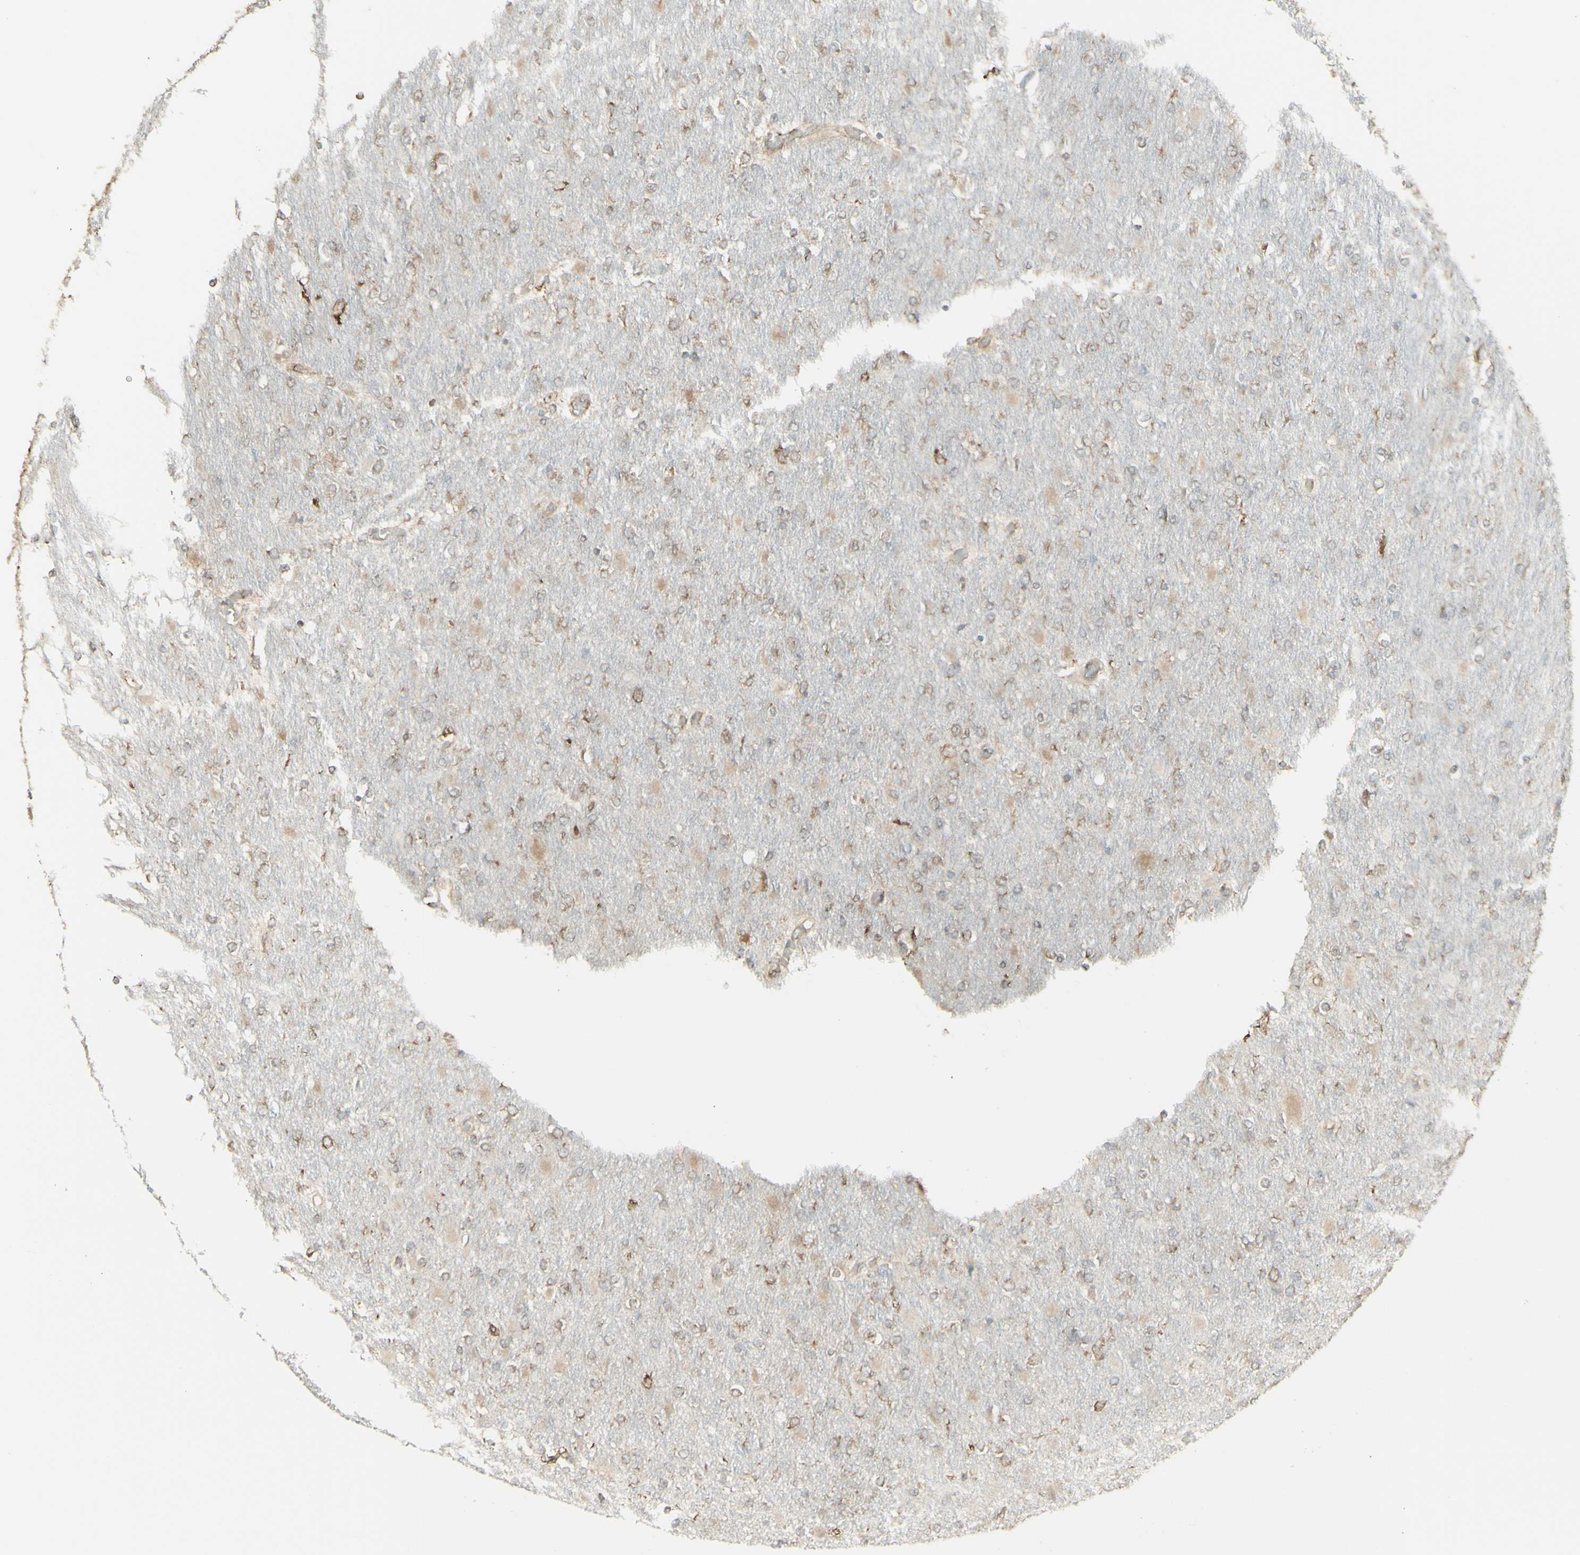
{"staining": {"intensity": "weak", "quantity": ">75%", "location": "cytoplasmic/membranous"}, "tissue": "glioma", "cell_type": "Tumor cells", "image_type": "cancer", "snomed": [{"axis": "morphology", "description": "Glioma, malignant, High grade"}, {"axis": "topography", "description": "Cerebral cortex"}], "caption": "Human high-grade glioma (malignant) stained with a brown dye exhibits weak cytoplasmic/membranous positive positivity in approximately >75% of tumor cells.", "gene": "EEF1B2", "patient": {"sex": "female", "age": 36}}